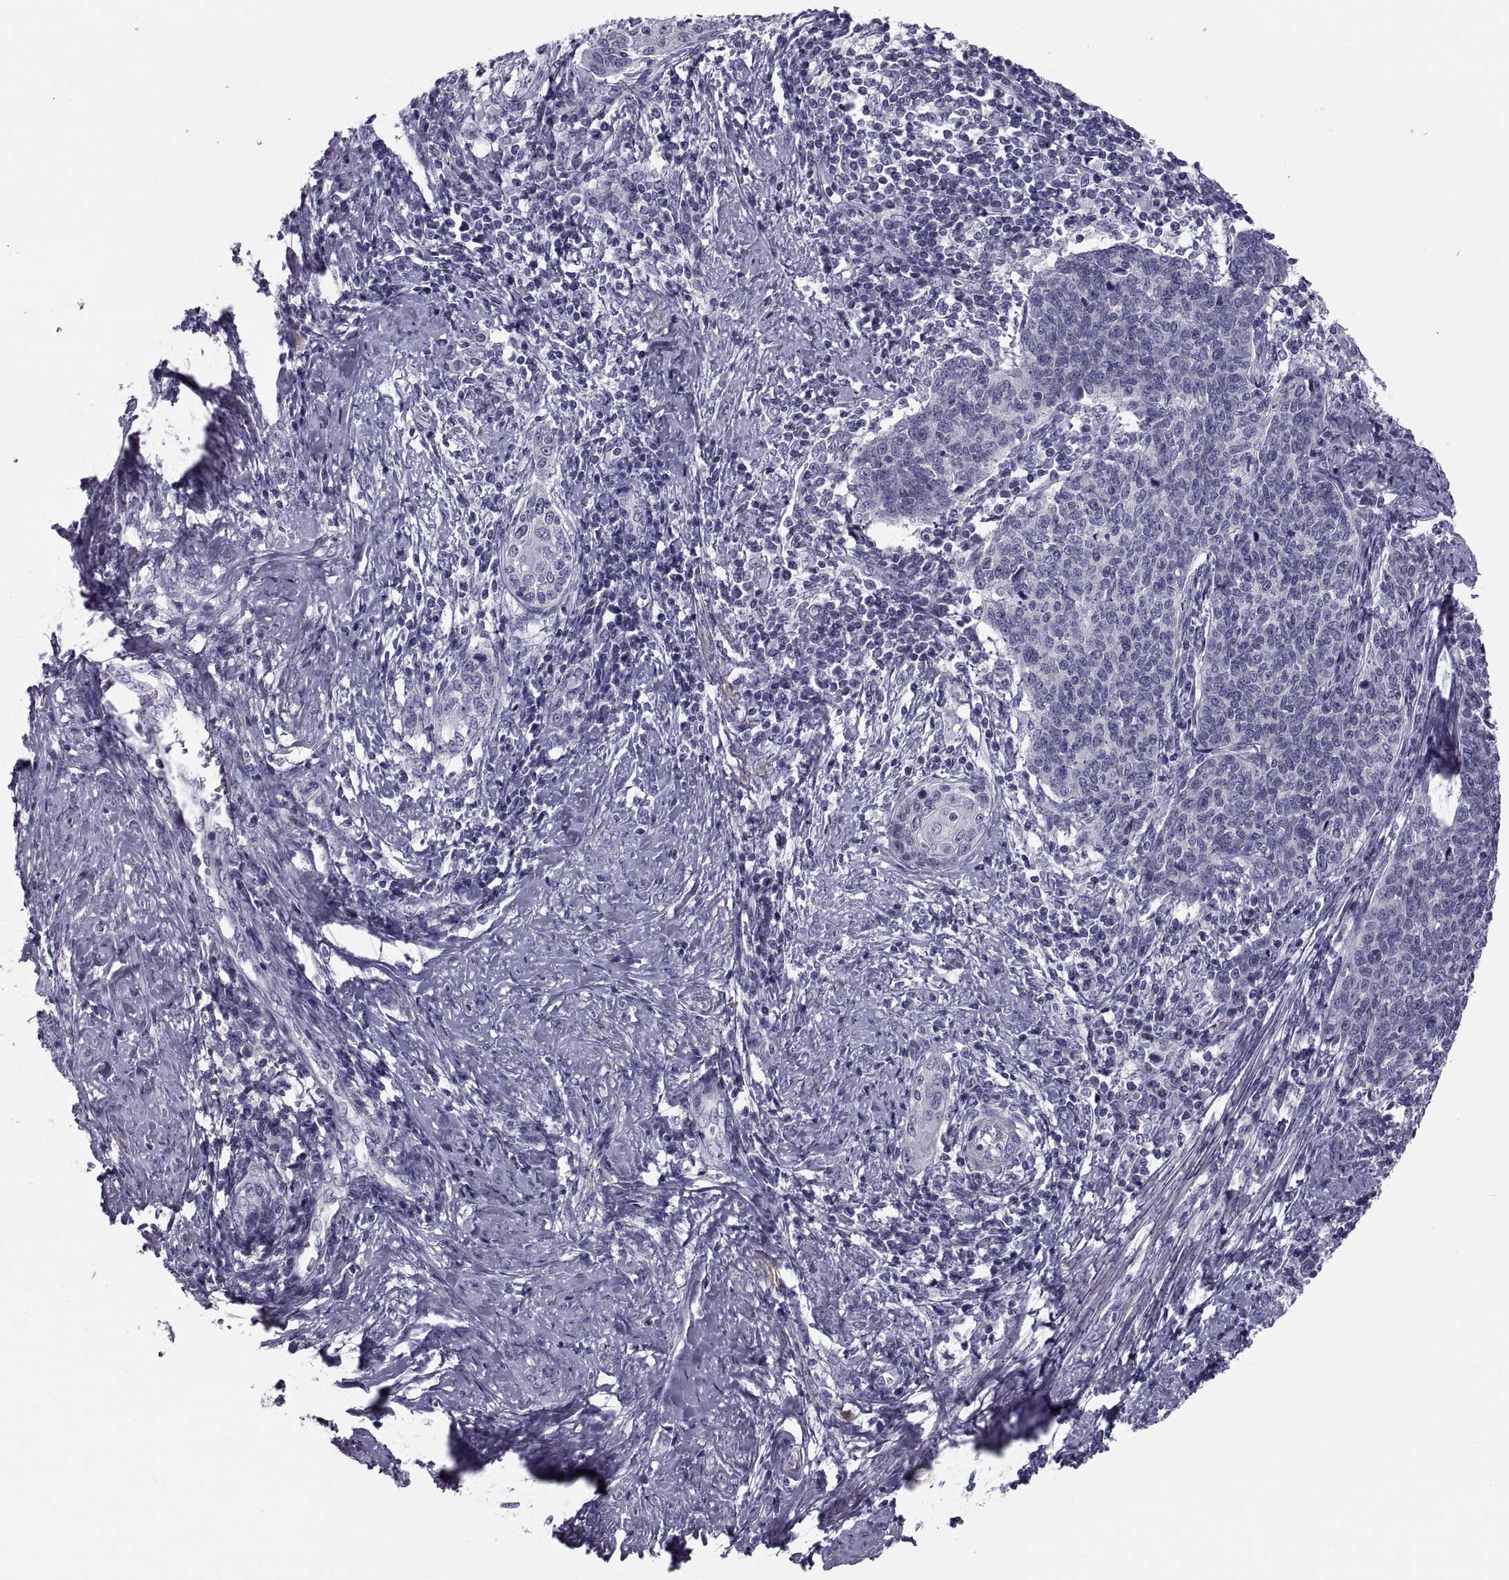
{"staining": {"intensity": "negative", "quantity": "none", "location": "none"}, "tissue": "cervical cancer", "cell_type": "Tumor cells", "image_type": "cancer", "snomed": [{"axis": "morphology", "description": "Squamous cell carcinoma, NOS"}, {"axis": "topography", "description": "Cervix"}], "caption": "This is an immunohistochemistry photomicrograph of human cervical squamous cell carcinoma. There is no staining in tumor cells.", "gene": "PDZRN4", "patient": {"sex": "female", "age": 39}}